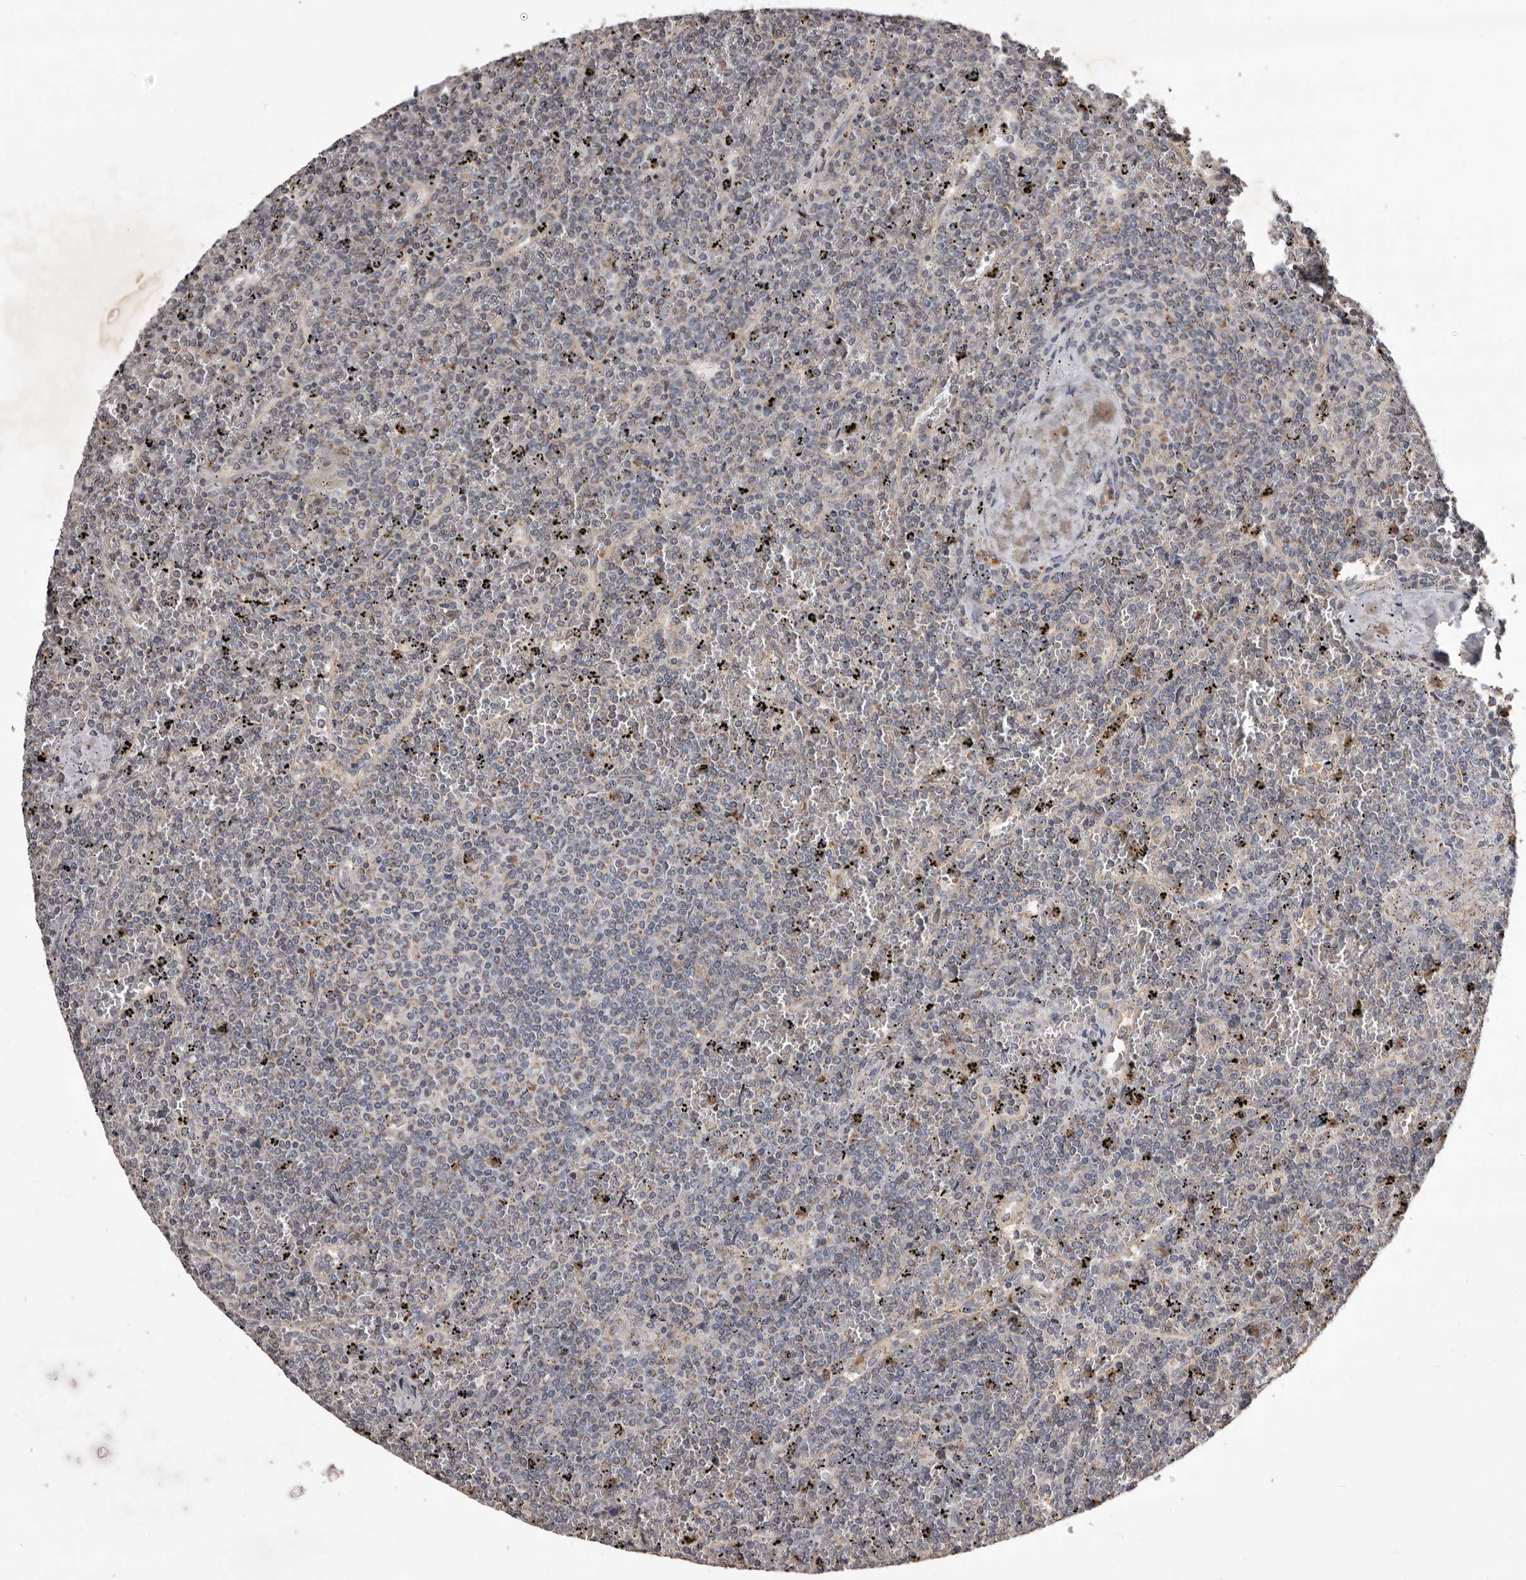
{"staining": {"intensity": "negative", "quantity": "none", "location": "none"}, "tissue": "lymphoma", "cell_type": "Tumor cells", "image_type": "cancer", "snomed": [{"axis": "morphology", "description": "Malignant lymphoma, non-Hodgkin's type, Low grade"}, {"axis": "topography", "description": "Spleen"}], "caption": "The IHC micrograph has no significant positivity in tumor cells of lymphoma tissue.", "gene": "CXCL14", "patient": {"sex": "female", "age": 19}}